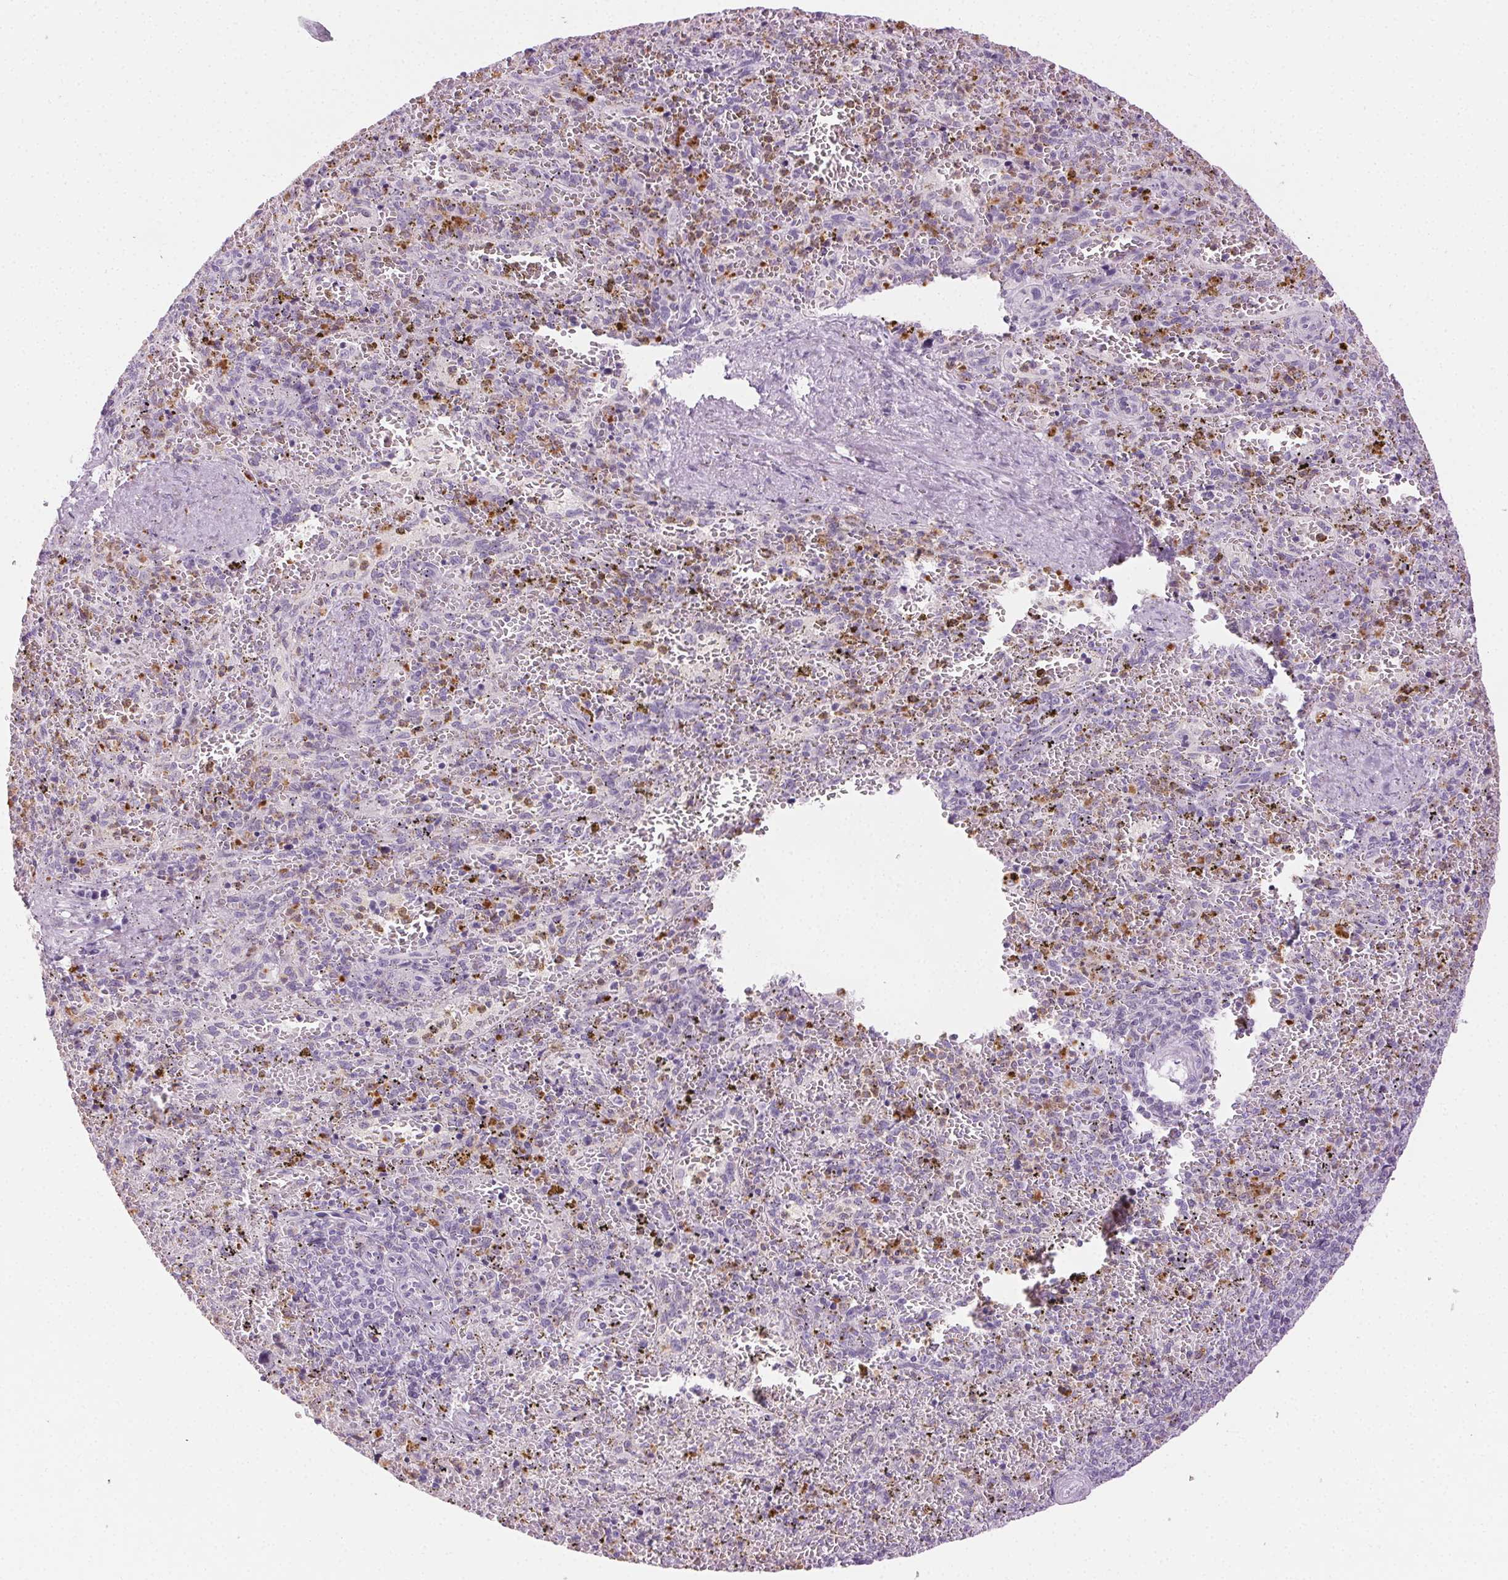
{"staining": {"intensity": "moderate", "quantity": "<25%", "location": "cytoplasmic/membranous"}, "tissue": "spleen", "cell_type": "Cells in red pulp", "image_type": "normal", "snomed": [{"axis": "morphology", "description": "Normal tissue, NOS"}, {"axis": "topography", "description": "Spleen"}], "caption": "An immunohistochemistry (IHC) micrograph of benign tissue is shown. Protein staining in brown highlights moderate cytoplasmic/membranous positivity in spleen within cells in red pulp. The protein of interest is stained brown, and the nuclei are stained in blue (DAB IHC with brightfield microscopy, high magnification).", "gene": "MPO", "patient": {"sex": "female", "age": 50}}